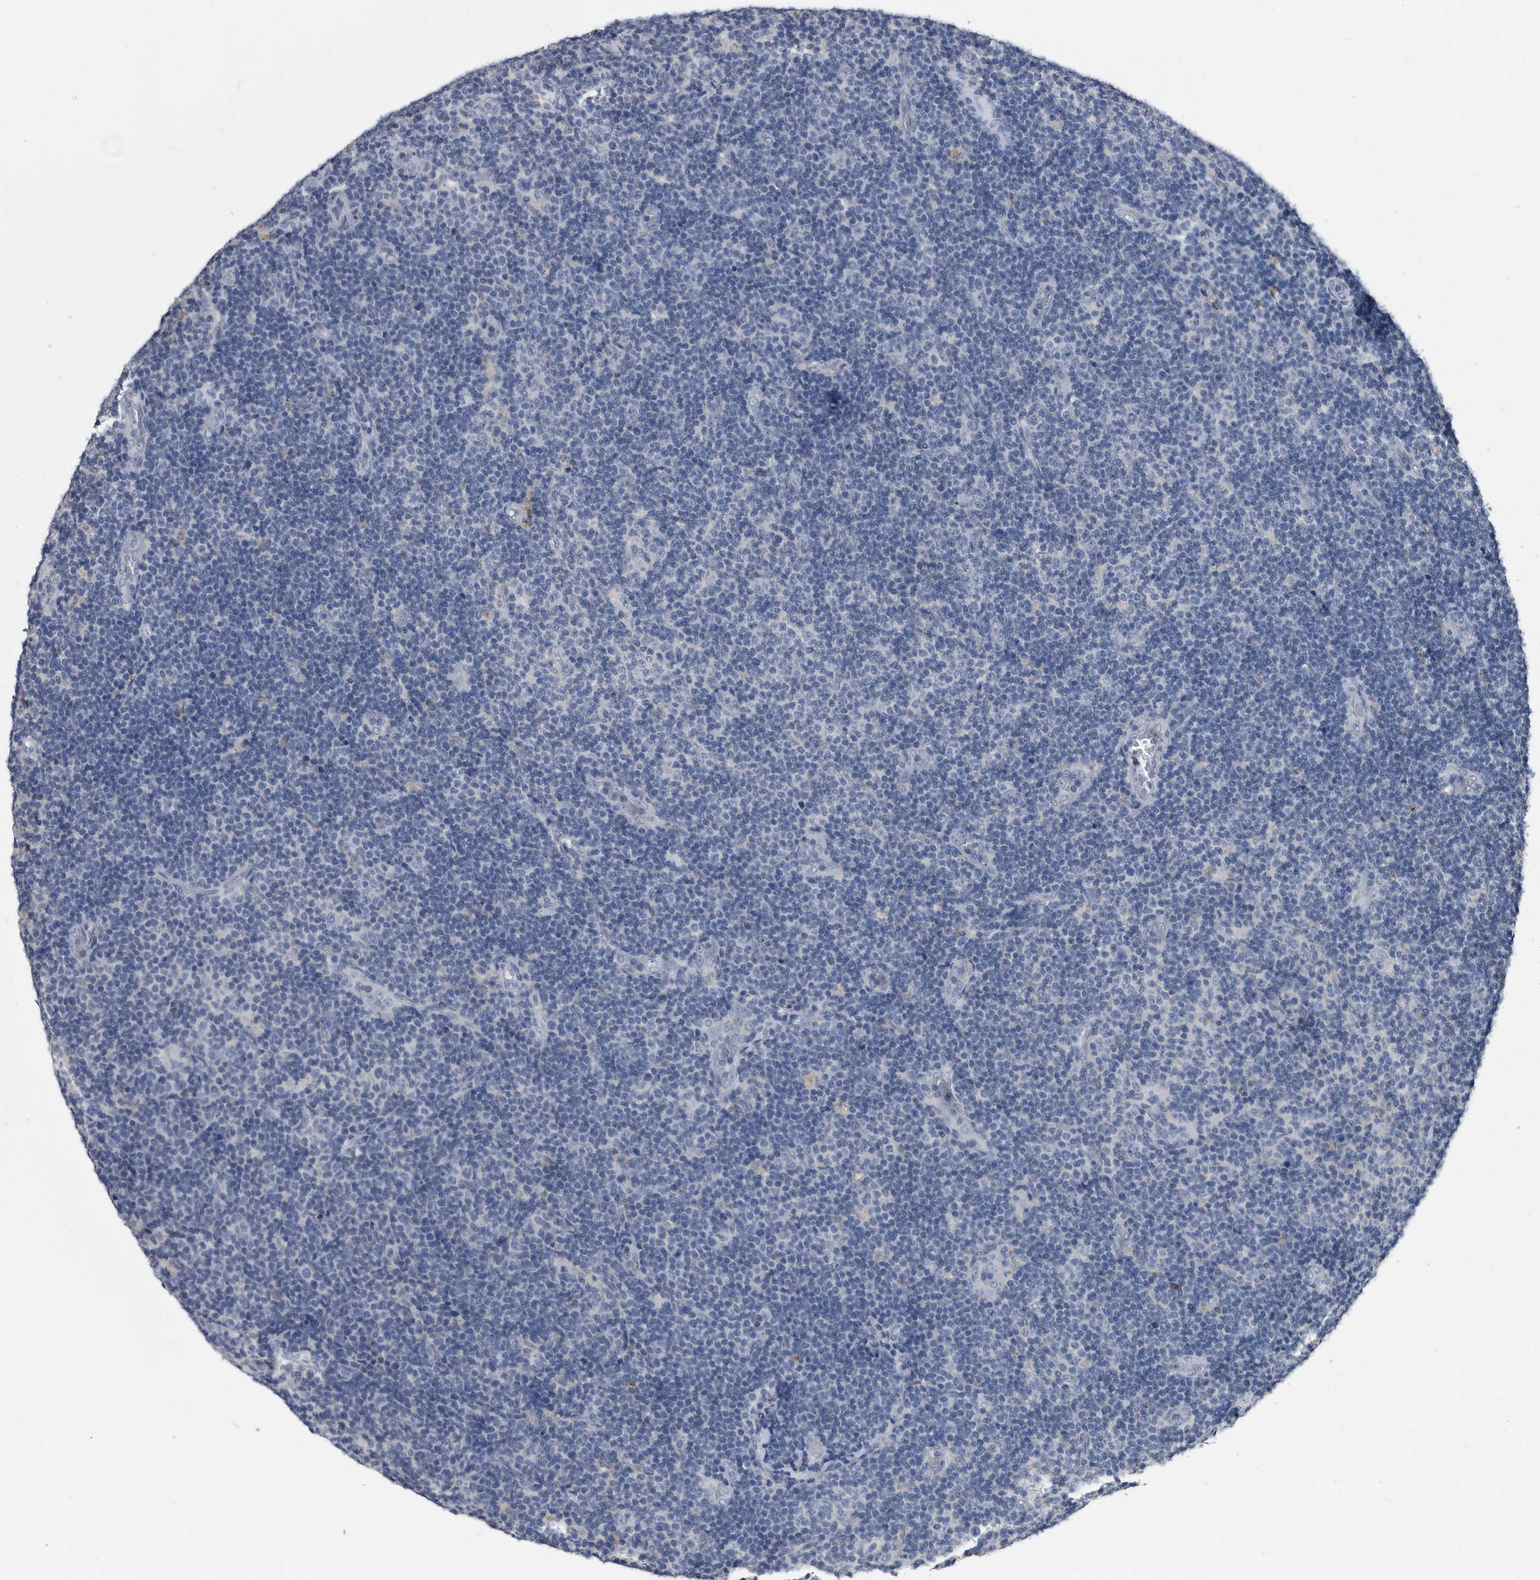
{"staining": {"intensity": "negative", "quantity": "none", "location": "none"}, "tissue": "lymphoma", "cell_type": "Tumor cells", "image_type": "cancer", "snomed": [{"axis": "morphology", "description": "Malignant lymphoma, non-Hodgkin's type, Low grade"}, {"axis": "topography", "description": "Lymph node"}], "caption": "High magnification brightfield microscopy of lymphoma stained with DAB (brown) and counterstained with hematoxylin (blue): tumor cells show no significant staining. (Stains: DAB IHC with hematoxylin counter stain, Microscopy: brightfield microscopy at high magnification).", "gene": "PDXK", "patient": {"sex": "male", "age": 83}}